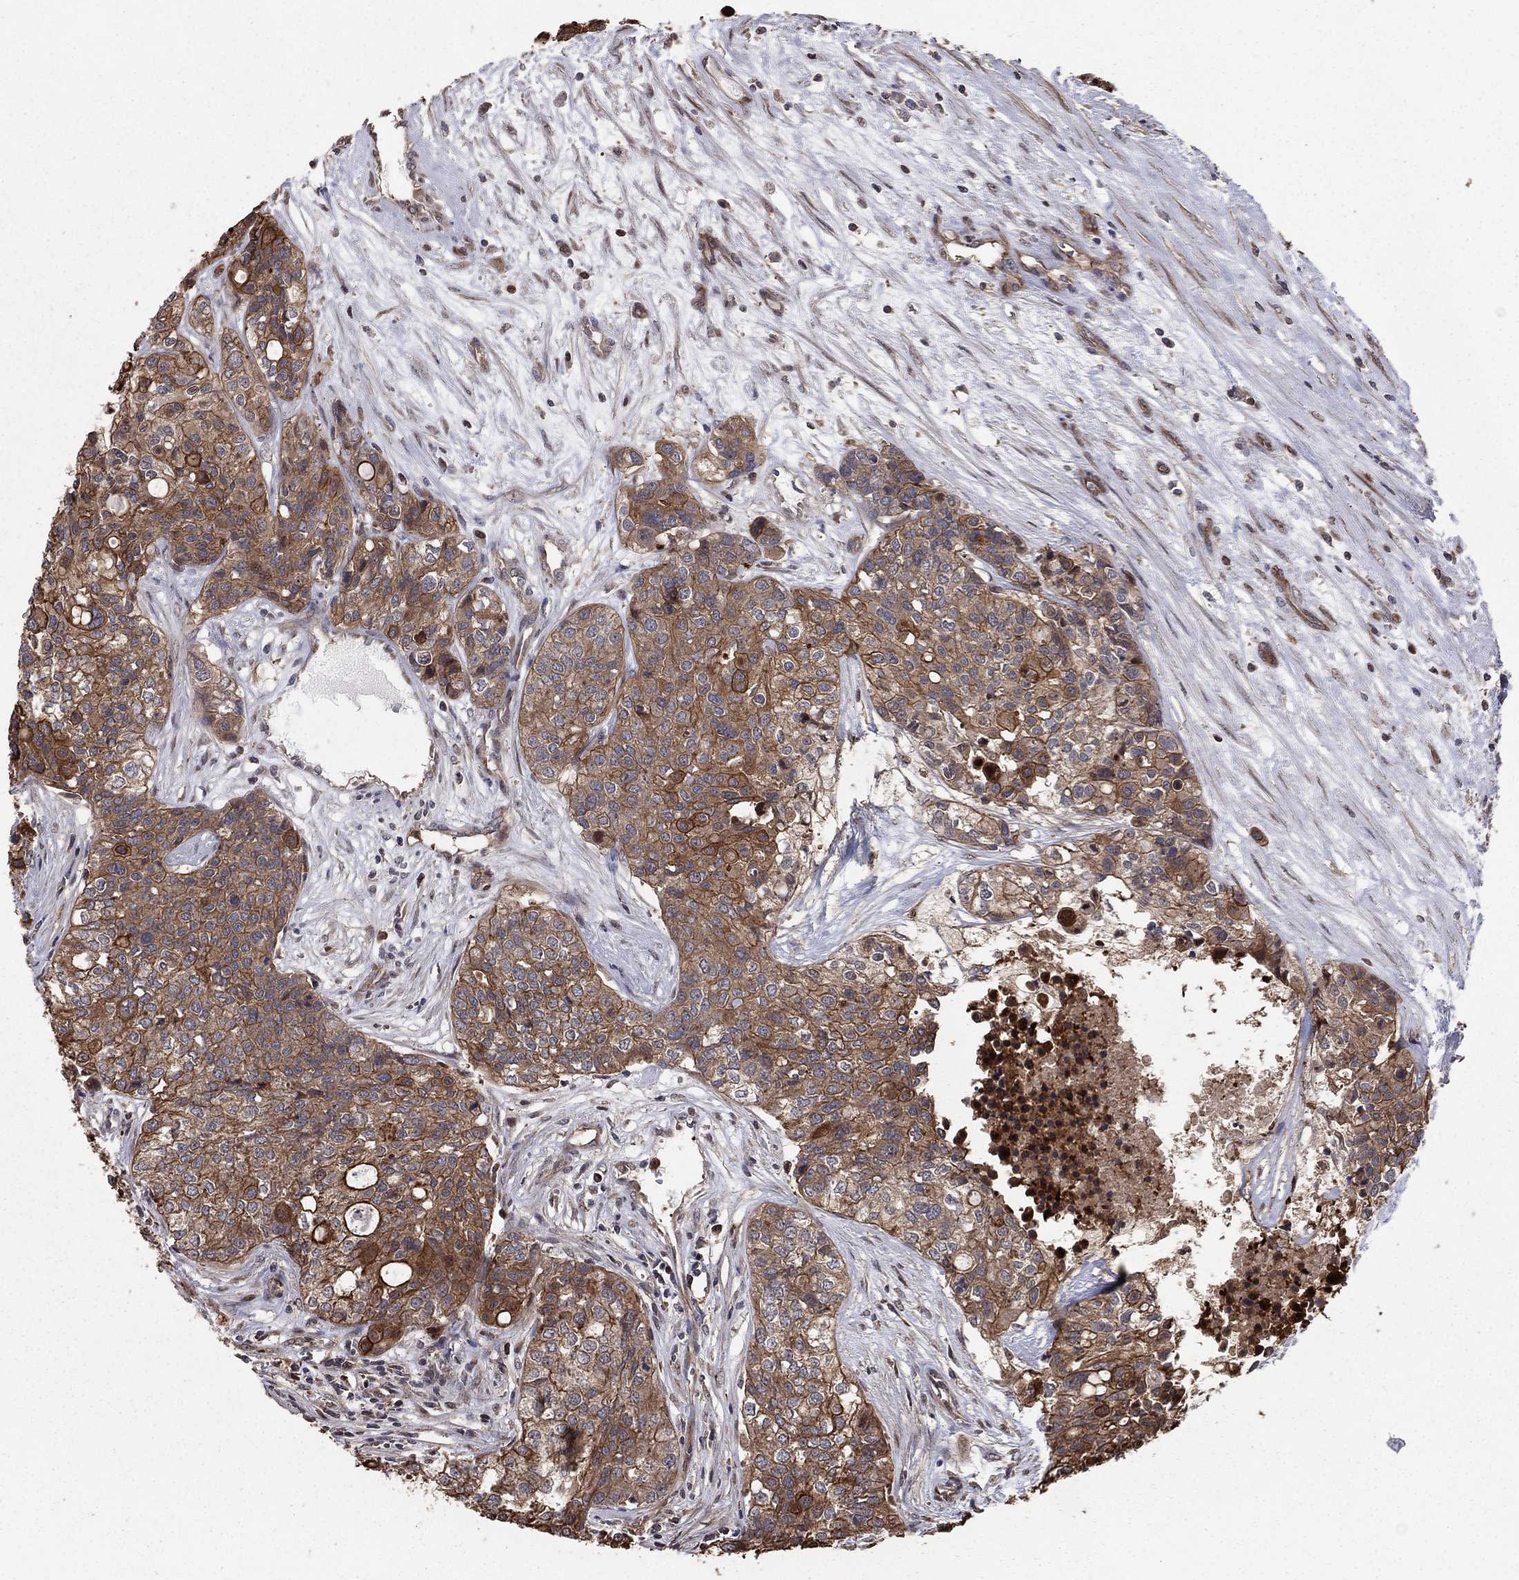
{"staining": {"intensity": "moderate", "quantity": "25%-75%", "location": "cytoplasmic/membranous"}, "tissue": "carcinoid", "cell_type": "Tumor cells", "image_type": "cancer", "snomed": [{"axis": "morphology", "description": "Carcinoid, malignant, NOS"}, {"axis": "topography", "description": "Colon"}], "caption": "Protein staining of carcinoid tissue exhibits moderate cytoplasmic/membranous expression in approximately 25%-75% of tumor cells. (IHC, brightfield microscopy, high magnification).", "gene": "GYG1", "patient": {"sex": "male", "age": 81}}